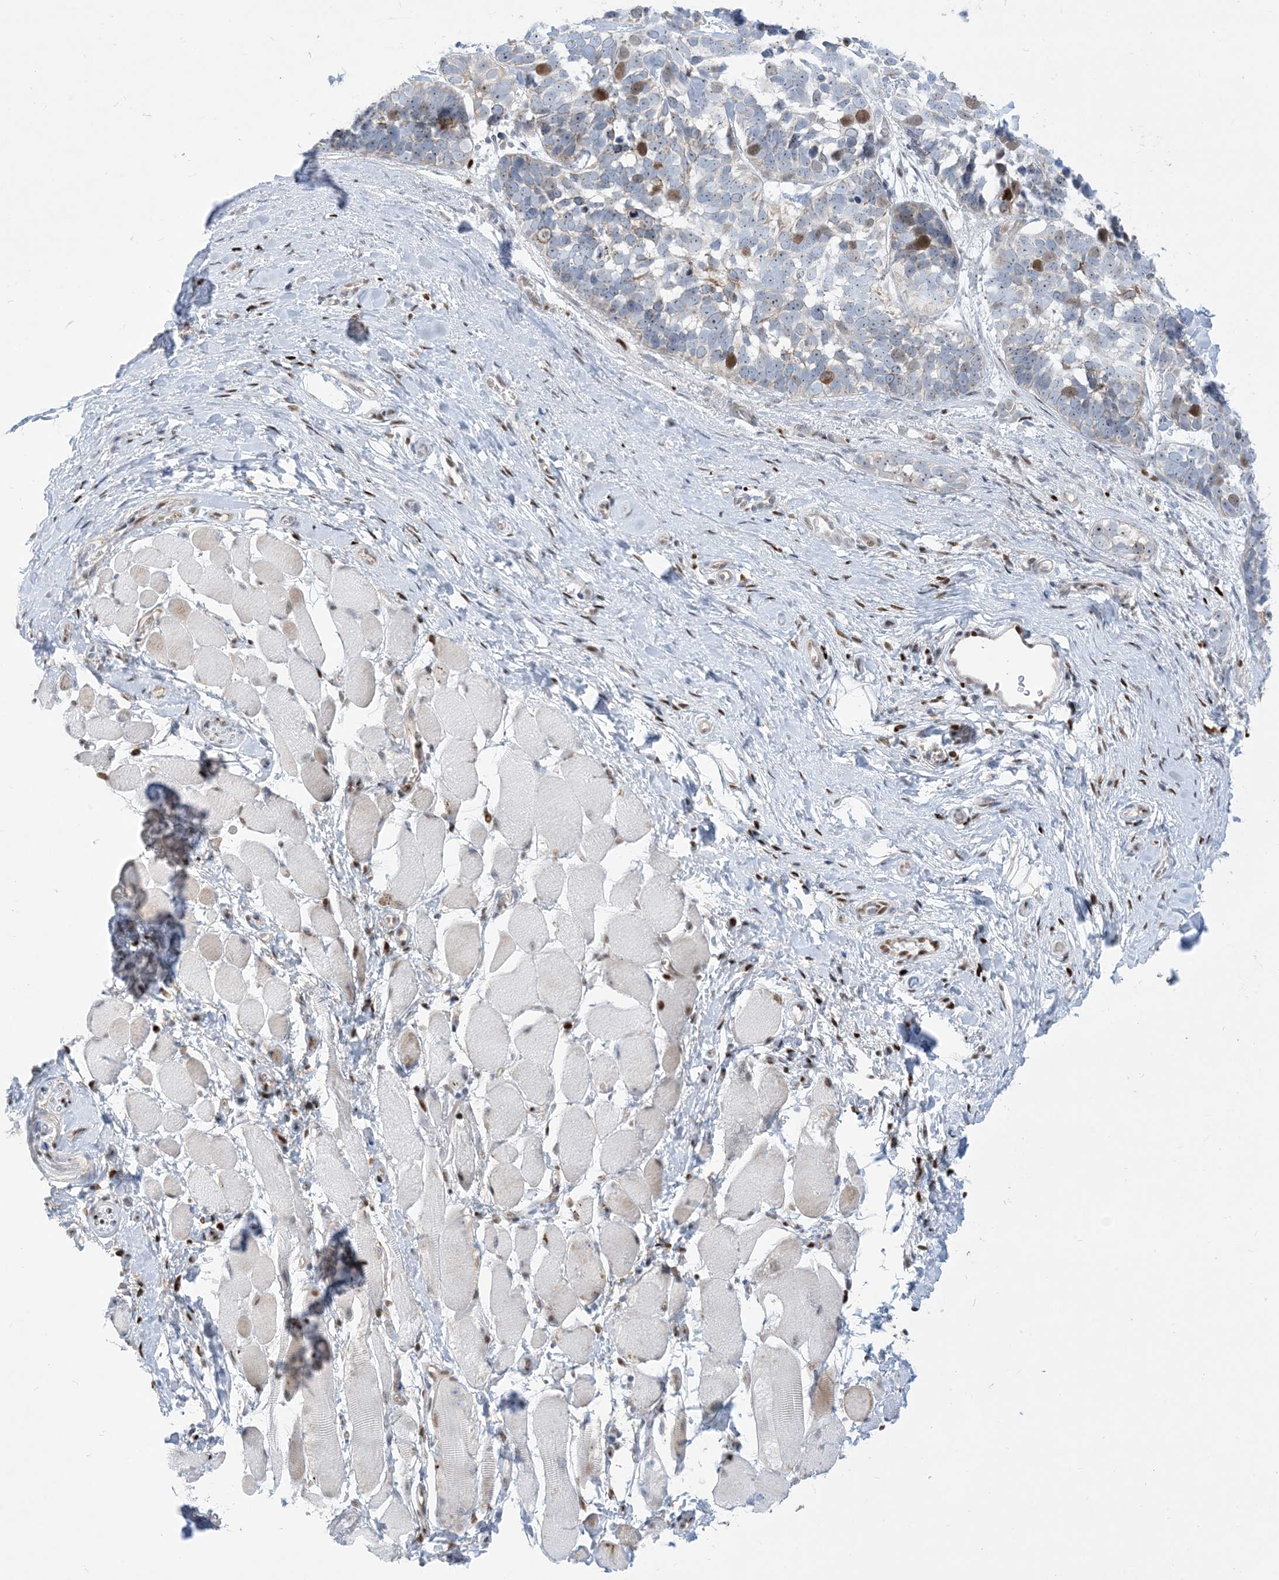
{"staining": {"intensity": "moderate", "quantity": "<25%", "location": "nuclear"}, "tissue": "skin cancer", "cell_type": "Tumor cells", "image_type": "cancer", "snomed": [{"axis": "morphology", "description": "Basal cell carcinoma"}, {"axis": "topography", "description": "Skin"}], "caption": "Immunohistochemistry (DAB) staining of skin basal cell carcinoma demonstrates moderate nuclear protein positivity in approximately <25% of tumor cells.", "gene": "MARS2", "patient": {"sex": "male", "age": 62}}